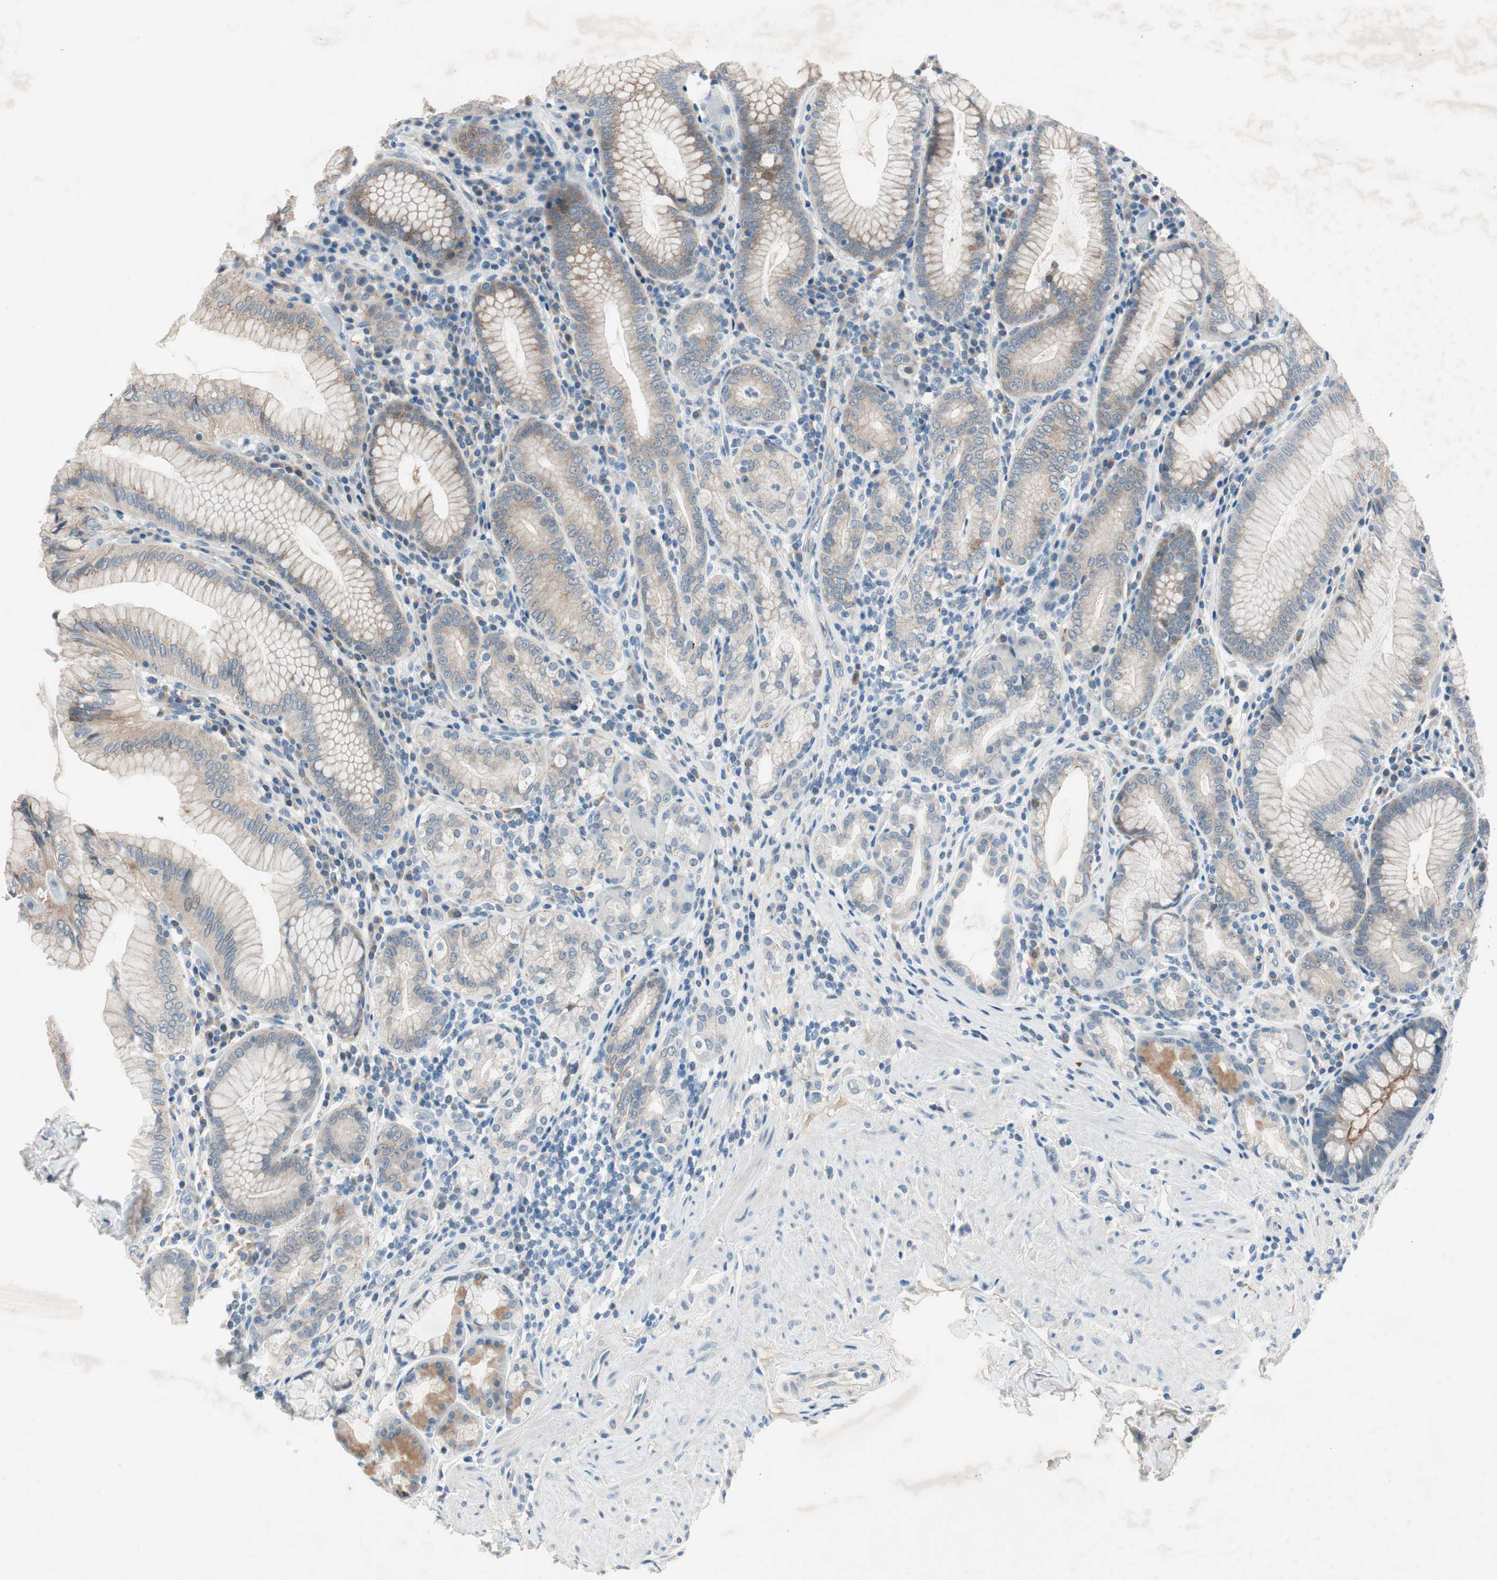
{"staining": {"intensity": "moderate", "quantity": "<25%", "location": "cytoplasmic/membranous"}, "tissue": "stomach", "cell_type": "Glandular cells", "image_type": "normal", "snomed": [{"axis": "morphology", "description": "Normal tissue, NOS"}, {"axis": "topography", "description": "Stomach, lower"}], "caption": "IHC (DAB) staining of benign human stomach exhibits moderate cytoplasmic/membranous protein expression in approximately <25% of glandular cells. (DAB IHC, brown staining for protein, blue staining for nuclei).", "gene": "PRRG4", "patient": {"sex": "female", "age": 76}}